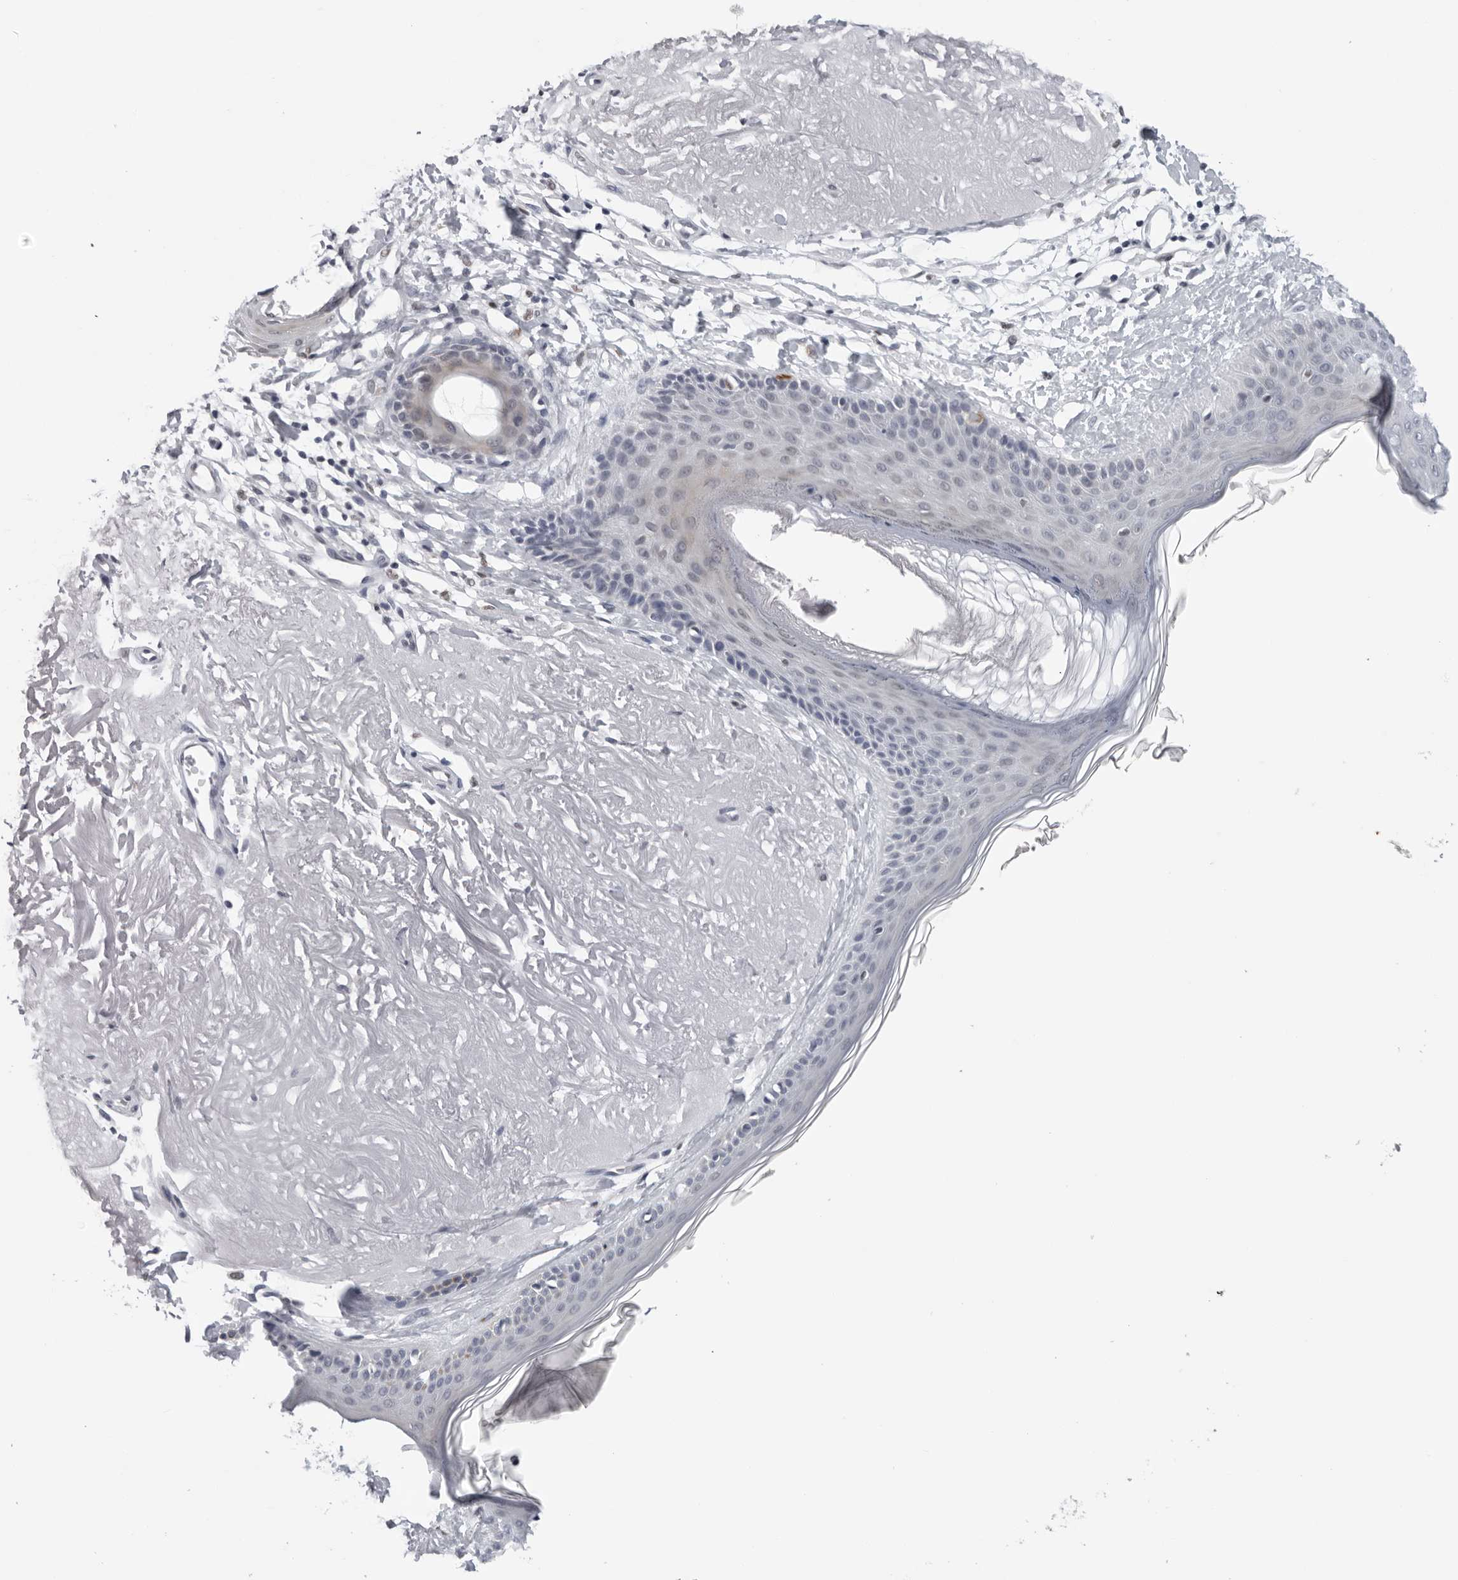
{"staining": {"intensity": "negative", "quantity": "none", "location": "none"}, "tissue": "skin", "cell_type": "Fibroblasts", "image_type": "normal", "snomed": [{"axis": "morphology", "description": "Normal tissue, NOS"}, {"axis": "topography", "description": "Skin"}, {"axis": "topography", "description": "Skeletal muscle"}], "caption": "Fibroblasts are negative for brown protein staining in normal skin. (Brightfield microscopy of DAB immunohistochemistry (IHC) at high magnification).", "gene": "CPT2", "patient": {"sex": "male", "age": 83}}